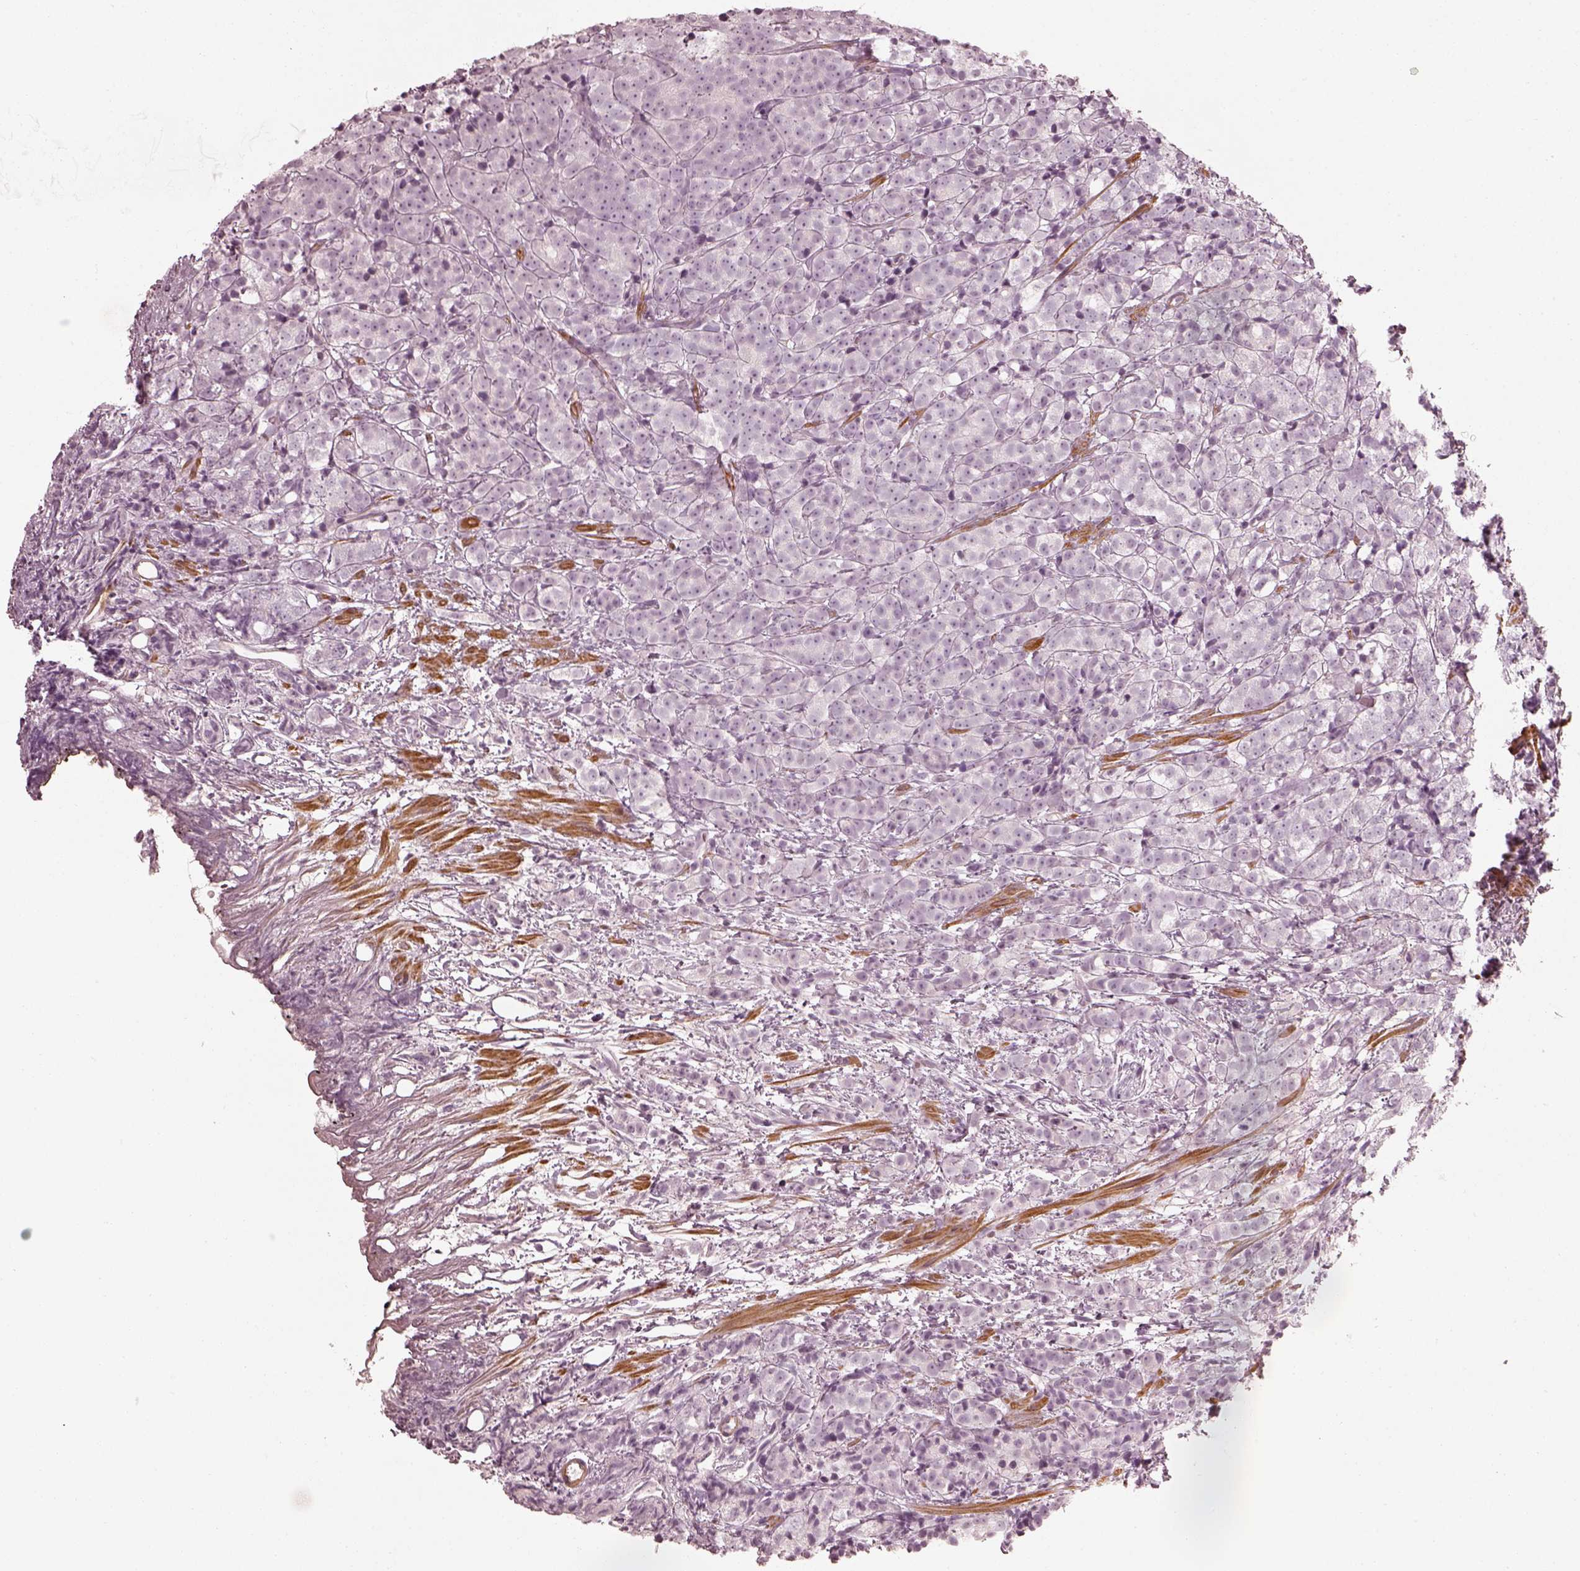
{"staining": {"intensity": "negative", "quantity": "none", "location": "none"}, "tissue": "prostate cancer", "cell_type": "Tumor cells", "image_type": "cancer", "snomed": [{"axis": "morphology", "description": "Adenocarcinoma, High grade"}, {"axis": "topography", "description": "Prostate"}], "caption": "This is an immunohistochemistry (IHC) image of prostate cancer. There is no staining in tumor cells.", "gene": "PRLHR", "patient": {"sex": "male", "age": 53}}